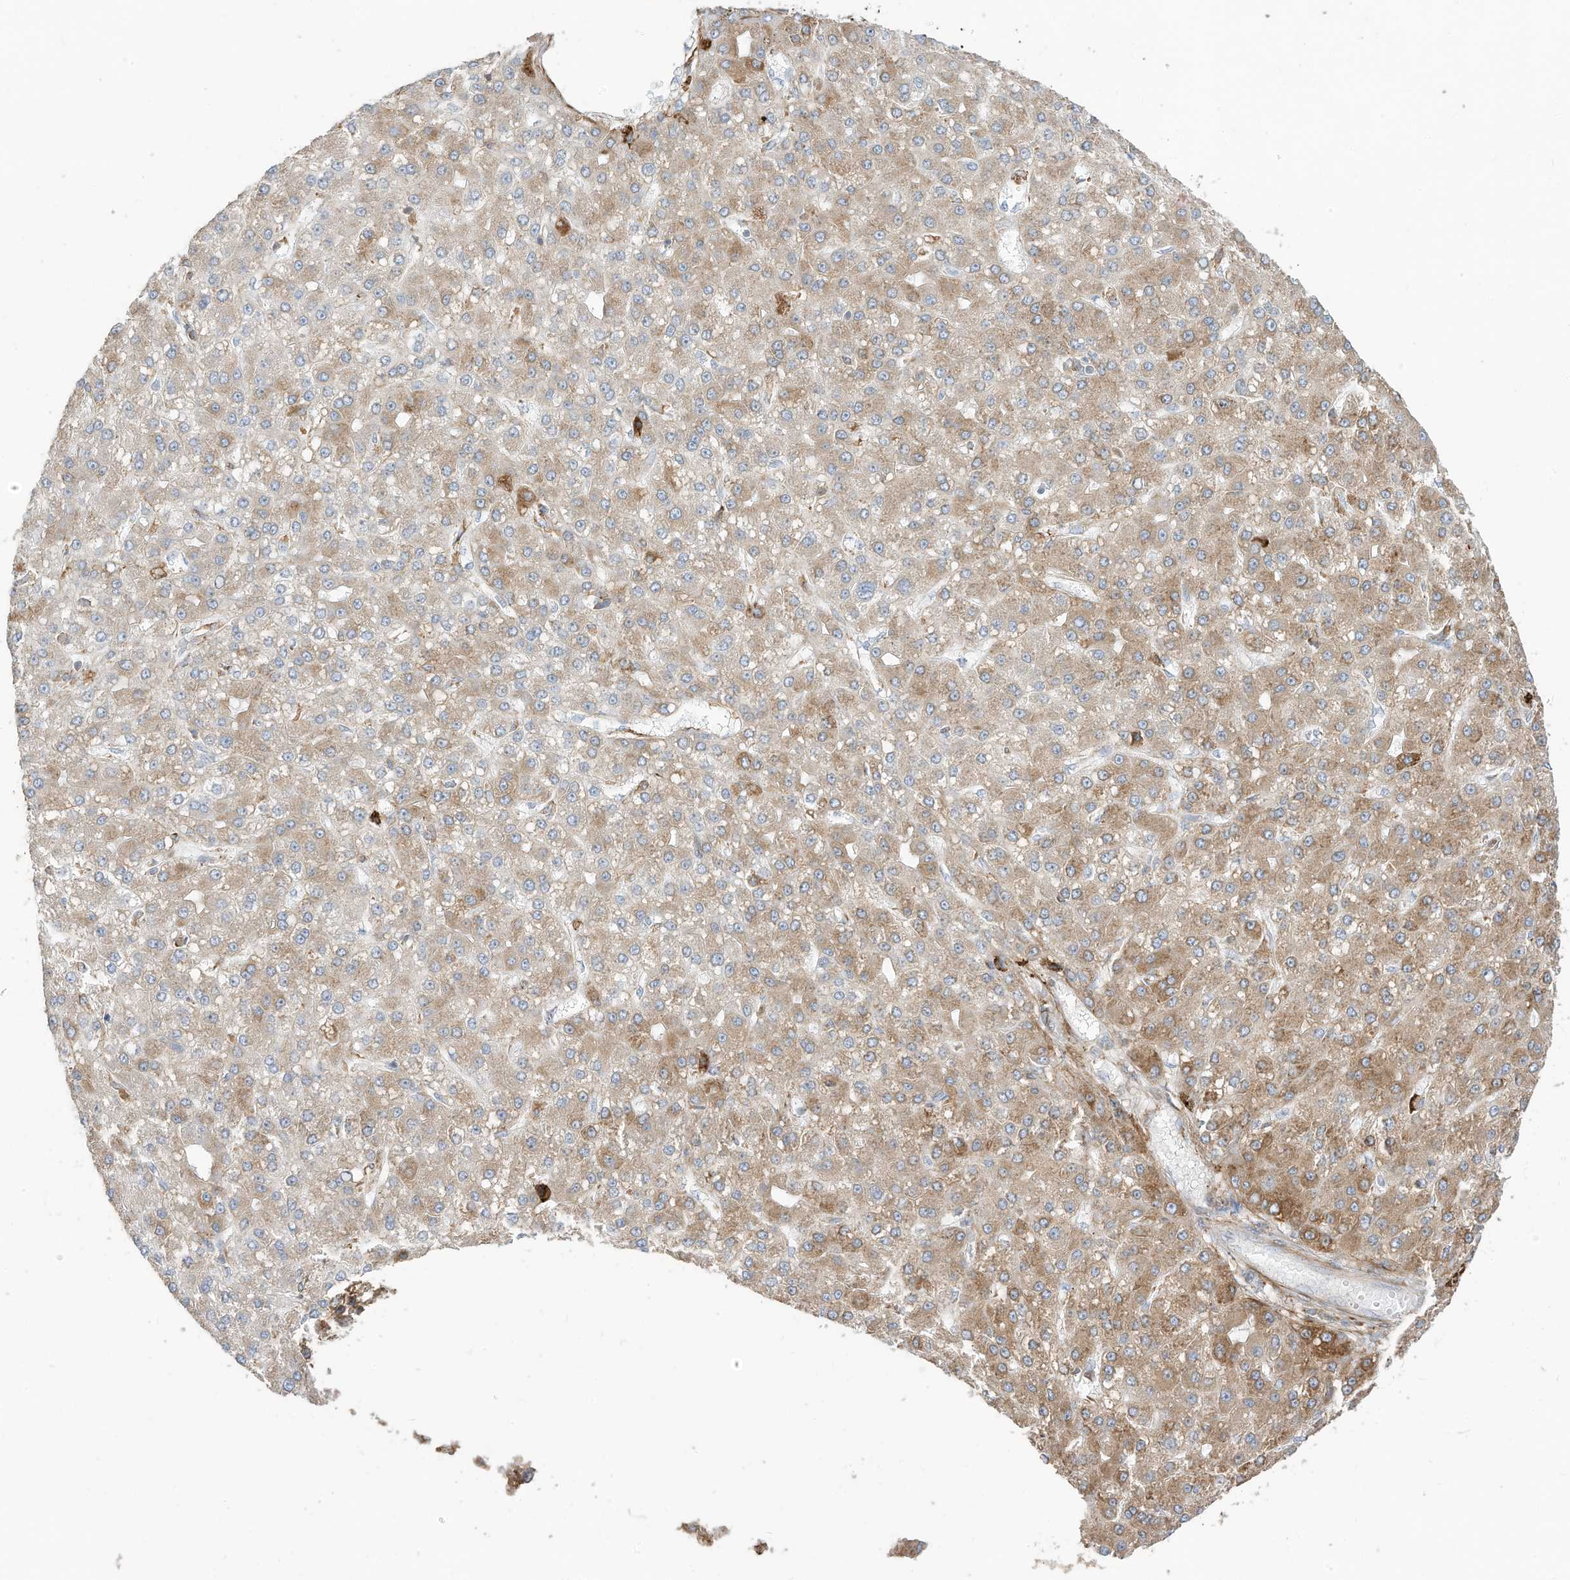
{"staining": {"intensity": "moderate", "quantity": "25%-75%", "location": "cytoplasmic/membranous"}, "tissue": "liver cancer", "cell_type": "Tumor cells", "image_type": "cancer", "snomed": [{"axis": "morphology", "description": "Carcinoma, Hepatocellular, NOS"}, {"axis": "topography", "description": "Liver"}], "caption": "This micrograph demonstrates hepatocellular carcinoma (liver) stained with immunohistochemistry (IHC) to label a protein in brown. The cytoplasmic/membranous of tumor cells show moderate positivity for the protein. Nuclei are counter-stained blue.", "gene": "TRNAU1AP", "patient": {"sex": "male", "age": 67}}